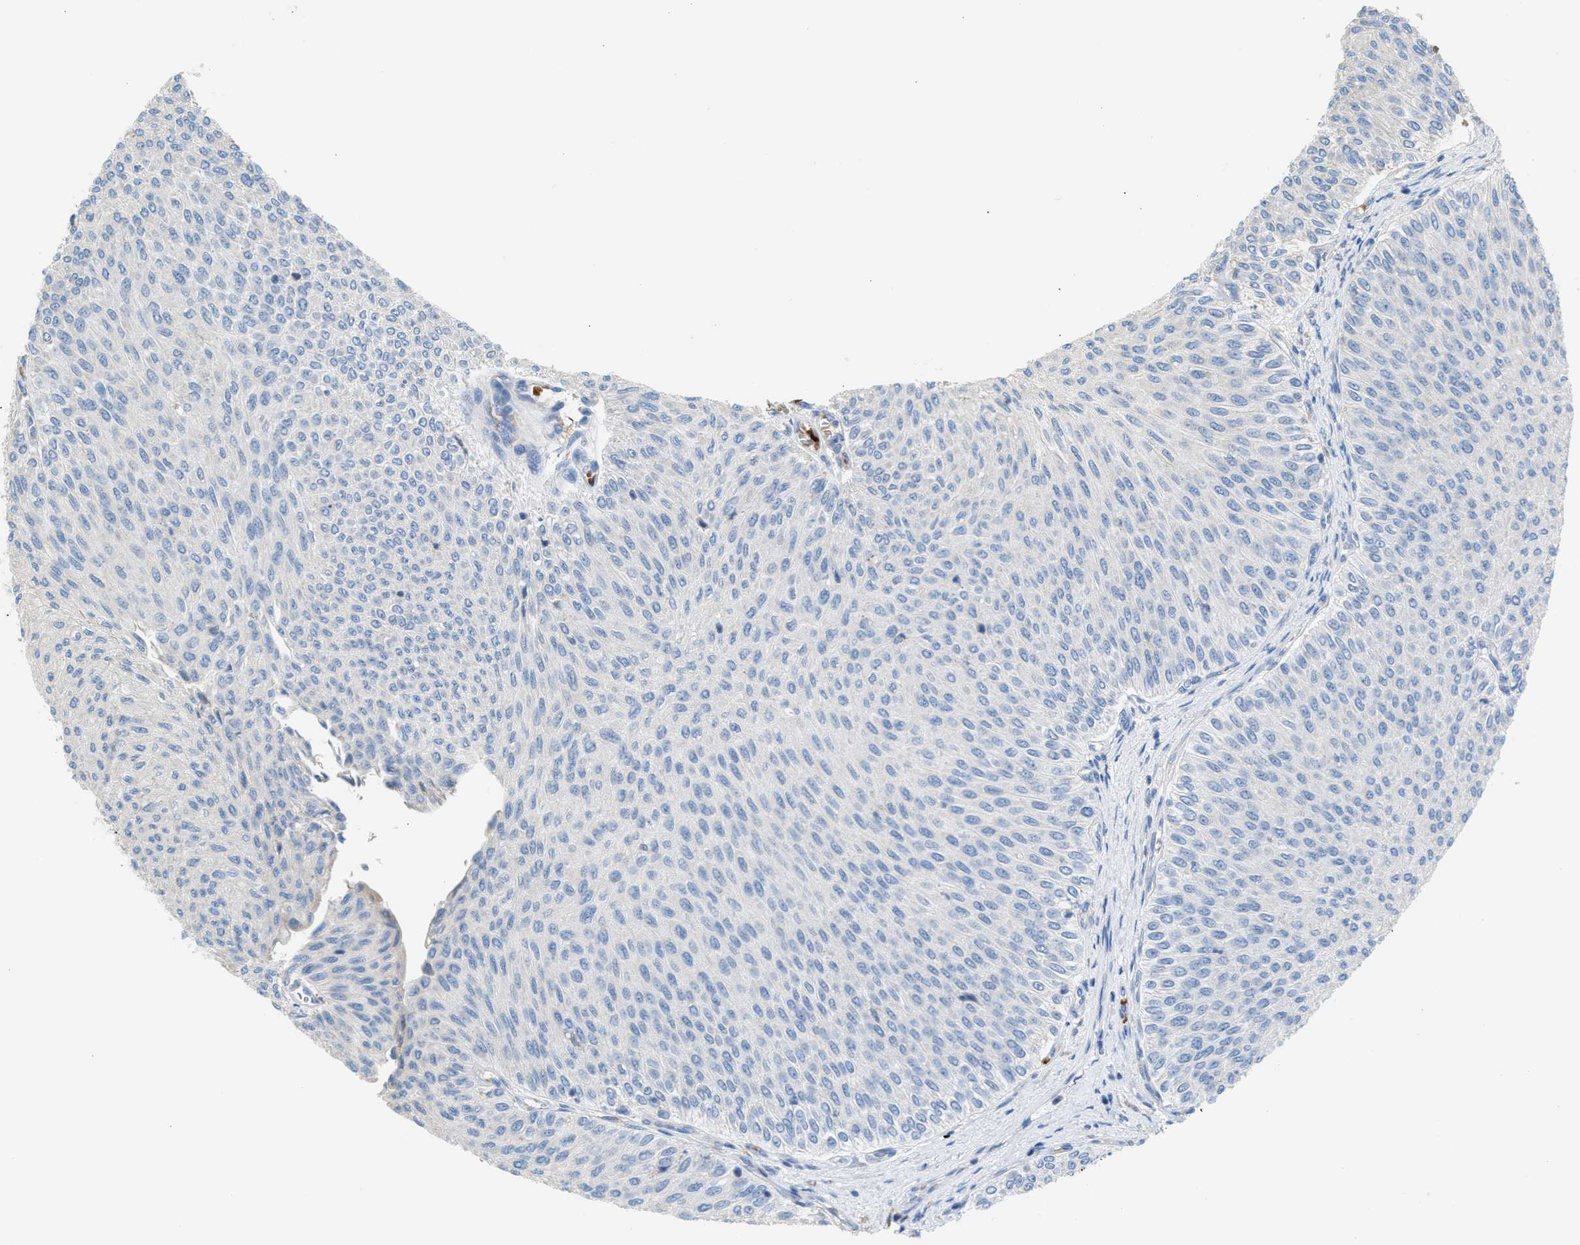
{"staining": {"intensity": "negative", "quantity": "none", "location": "none"}, "tissue": "urothelial cancer", "cell_type": "Tumor cells", "image_type": "cancer", "snomed": [{"axis": "morphology", "description": "Urothelial carcinoma, Low grade"}, {"axis": "topography", "description": "Urinary bladder"}], "caption": "Urothelial cancer stained for a protein using IHC shows no expression tumor cells.", "gene": "CA3", "patient": {"sex": "male", "age": 78}}